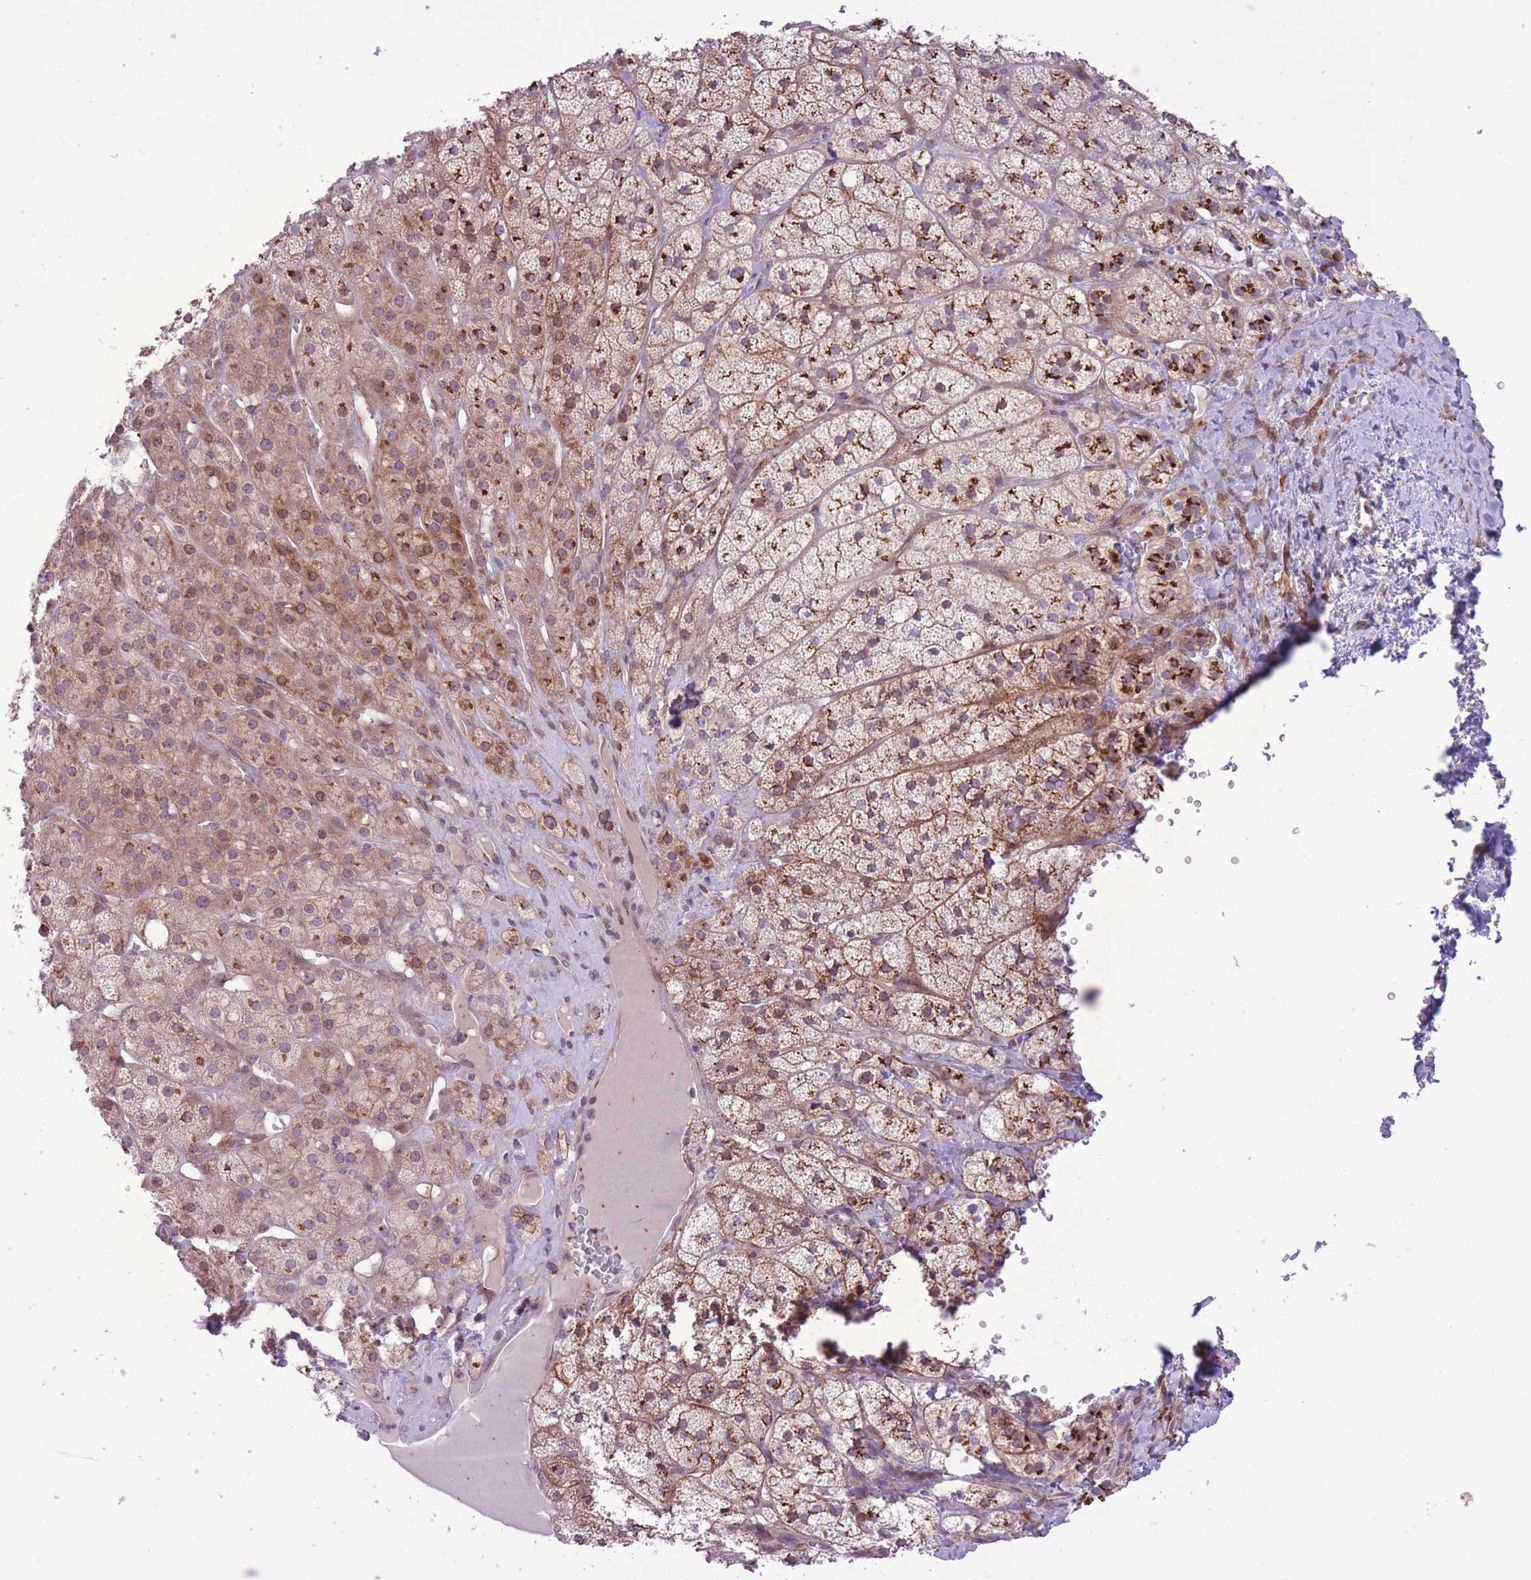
{"staining": {"intensity": "strong", "quantity": ">75%", "location": "cytoplasmic/membranous"}, "tissue": "adrenal gland", "cell_type": "Glandular cells", "image_type": "normal", "snomed": [{"axis": "morphology", "description": "Normal tissue, NOS"}, {"axis": "topography", "description": "Adrenal gland"}], "caption": "Benign adrenal gland shows strong cytoplasmic/membranous expression in about >75% of glandular cells Immunohistochemistry stains the protein of interest in brown and the nuclei are stained blue..", "gene": "ZBED5", "patient": {"sex": "female", "age": 52}}